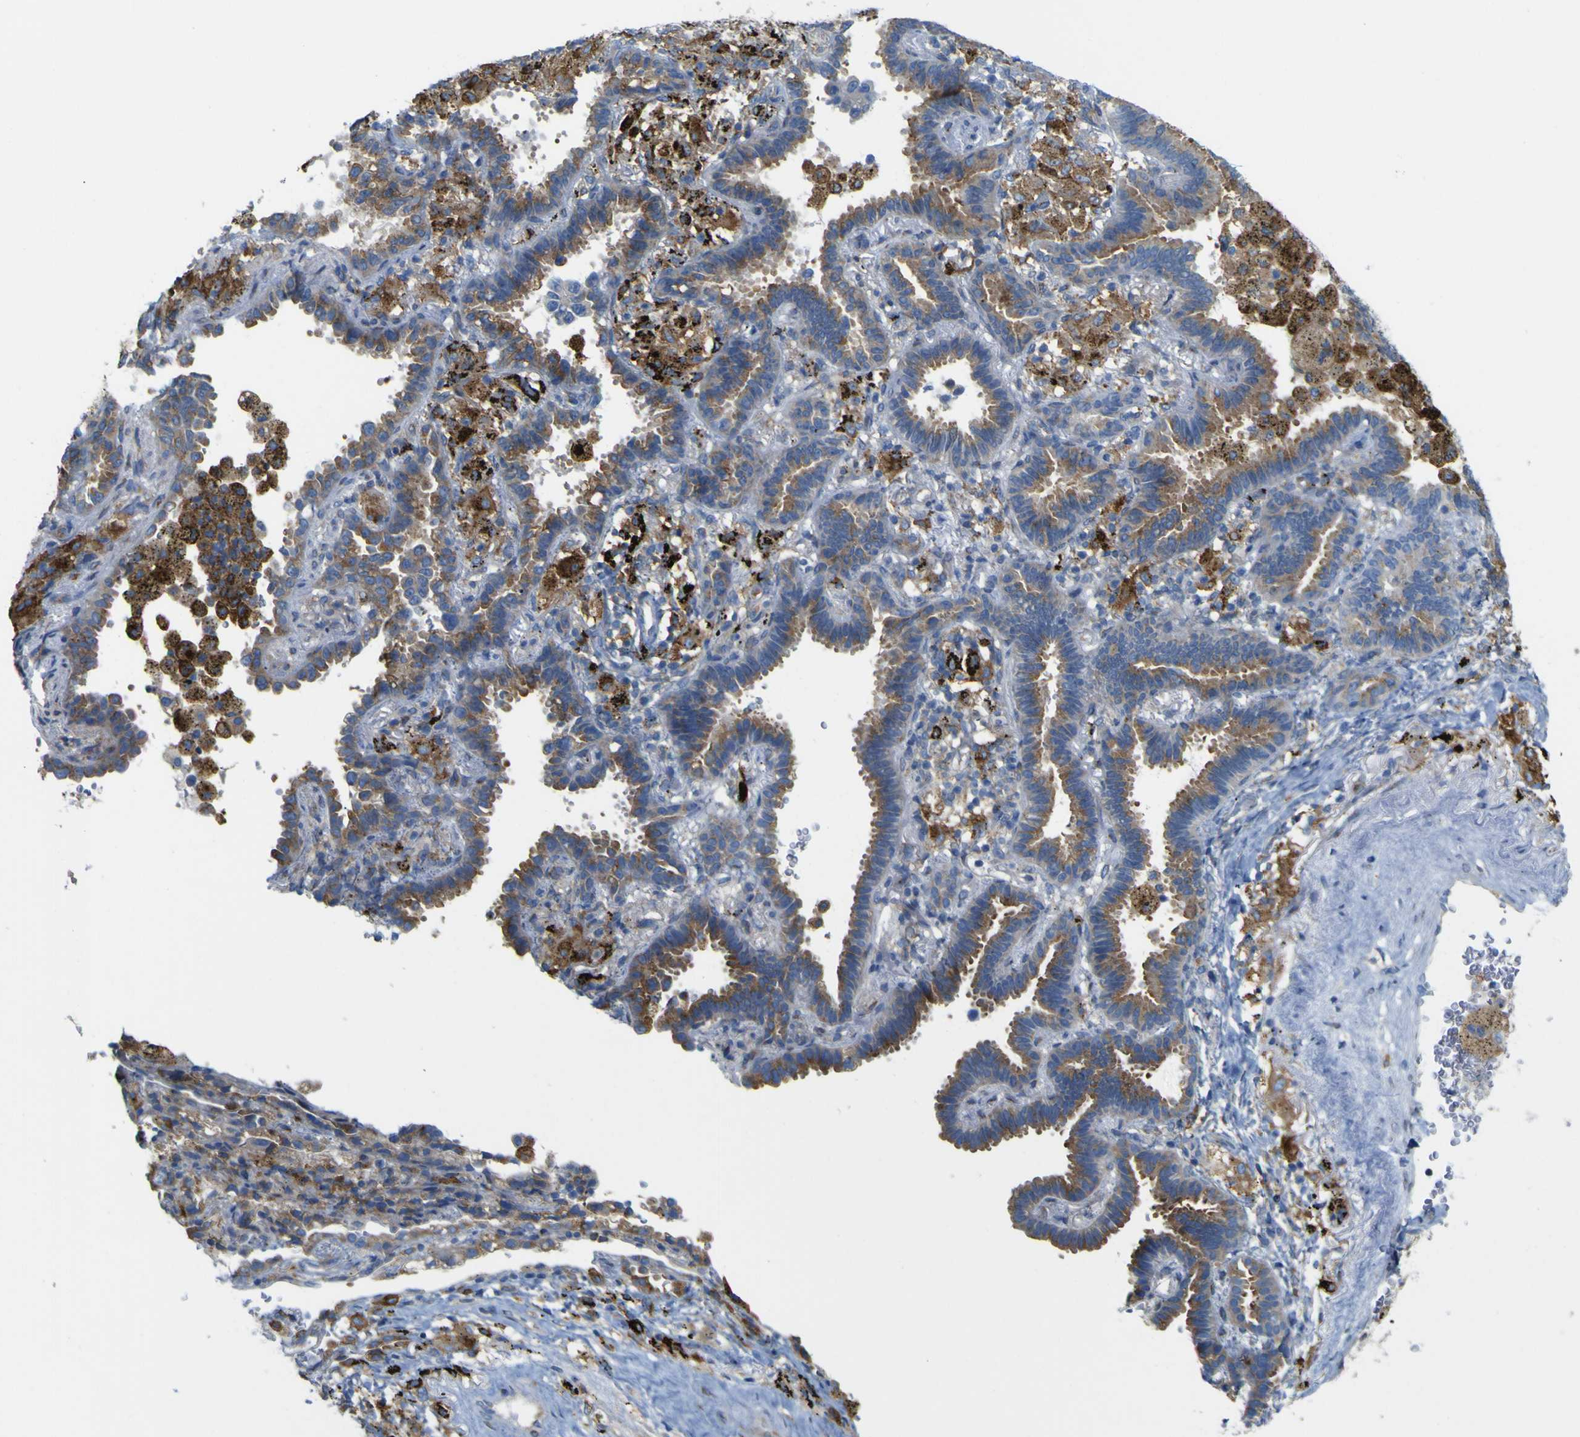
{"staining": {"intensity": "moderate", "quantity": ">75%", "location": "cytoplasmic/membranous"}, "tissue": "lung cancer", "cell_type": "Tumor cells", "image_type": "cancer", "snomed": [{"axis": "morphology", "description": "Normal tissue, NOS"}, {"axis": "morphology", "description": "Adenocarcinoma, NOS"}, {"axis": "topography", "description": "Lung"}], "caption": "IHC photomicrograph of neoplastic tissue: human lung cancer (adenocarcinoma) stained using immunohistochemistry exhibits medium levels of moderate protein expression localized specifically in the cytoplasmic/membranous of tumor cells, appearing as a cytoplasmic/membranous brown color.", "gene": "IGF2R", "patient": {"sex": "male", "age": 59}}